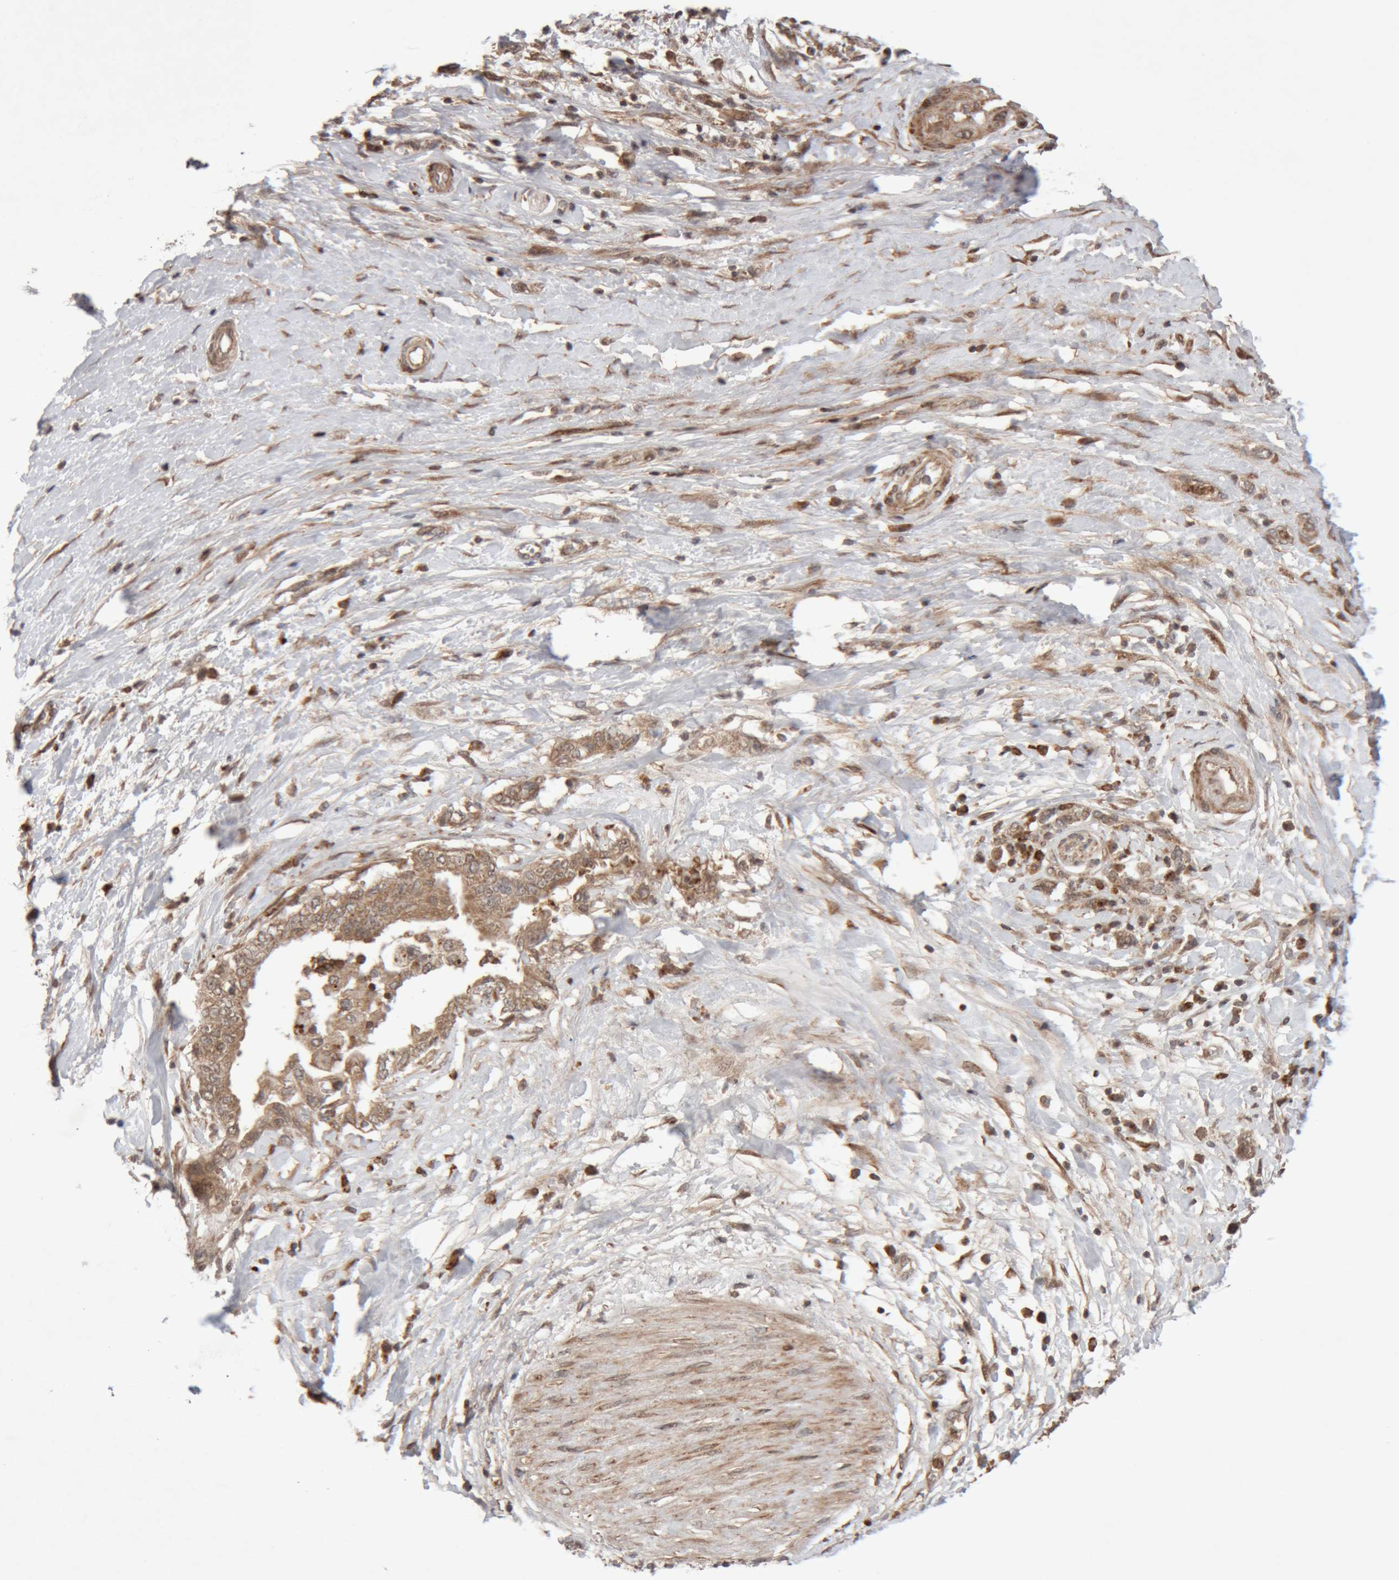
{"staining": {"intensity": "moderate", "quantity": ">75%", "location": "cytoplasmic/membranous"}, "tissue": "pancreatic cancer", "cell_type": "Tumor cells", "image_type": "cancer", "snomed": [{"axis": "morphology", "description": "Adenocarcinoma, NOS"}, {"axis": "topography", "description": "Pancreas"}], "caption": "Protein analysis of pancreatic cancer tissue shows moderate cytoplasmic/membranous positivity in about >75% of tumor cells.", "gene": "KIF21B", "patient": {"sex": "female", "age": 73}}